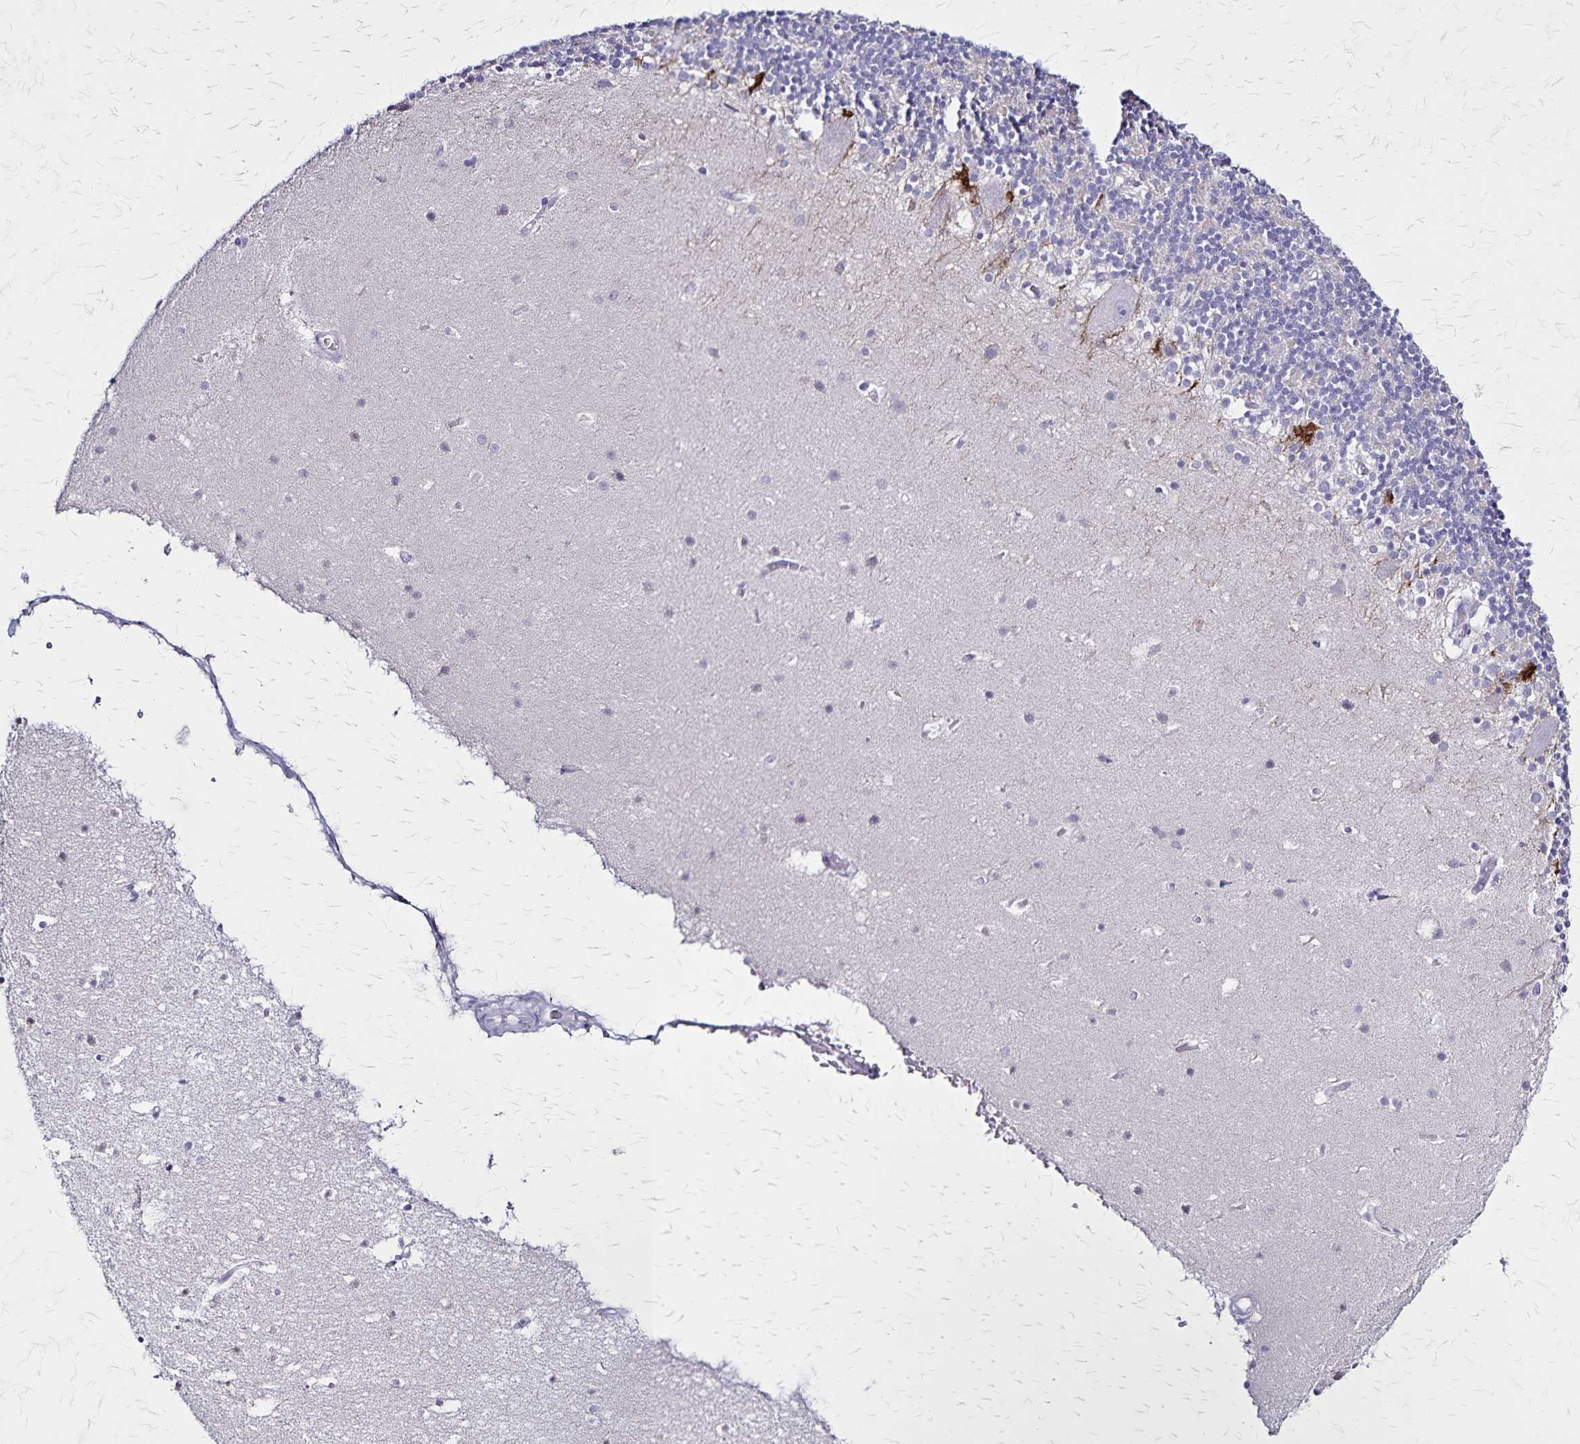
{"staining": {"intensity": "negative", "quantity": "none", "location": "none"}, "tissue": "cerebellum", "cell_type": "Cells in granular layer", "image_type": "normal", "snomed": [{"axis": "morphology", "description": "Normal tissue, NOS"}, {"axis": "topography", "description": "Cerebellum"}], "caption": "This is a photomicrograph of immunohistochemistry staining of normal cerebellum, which shows no expression in cells in granular layer.", "gene": "PLXNA4", "patient": {"sex": "male", "age": 70}}